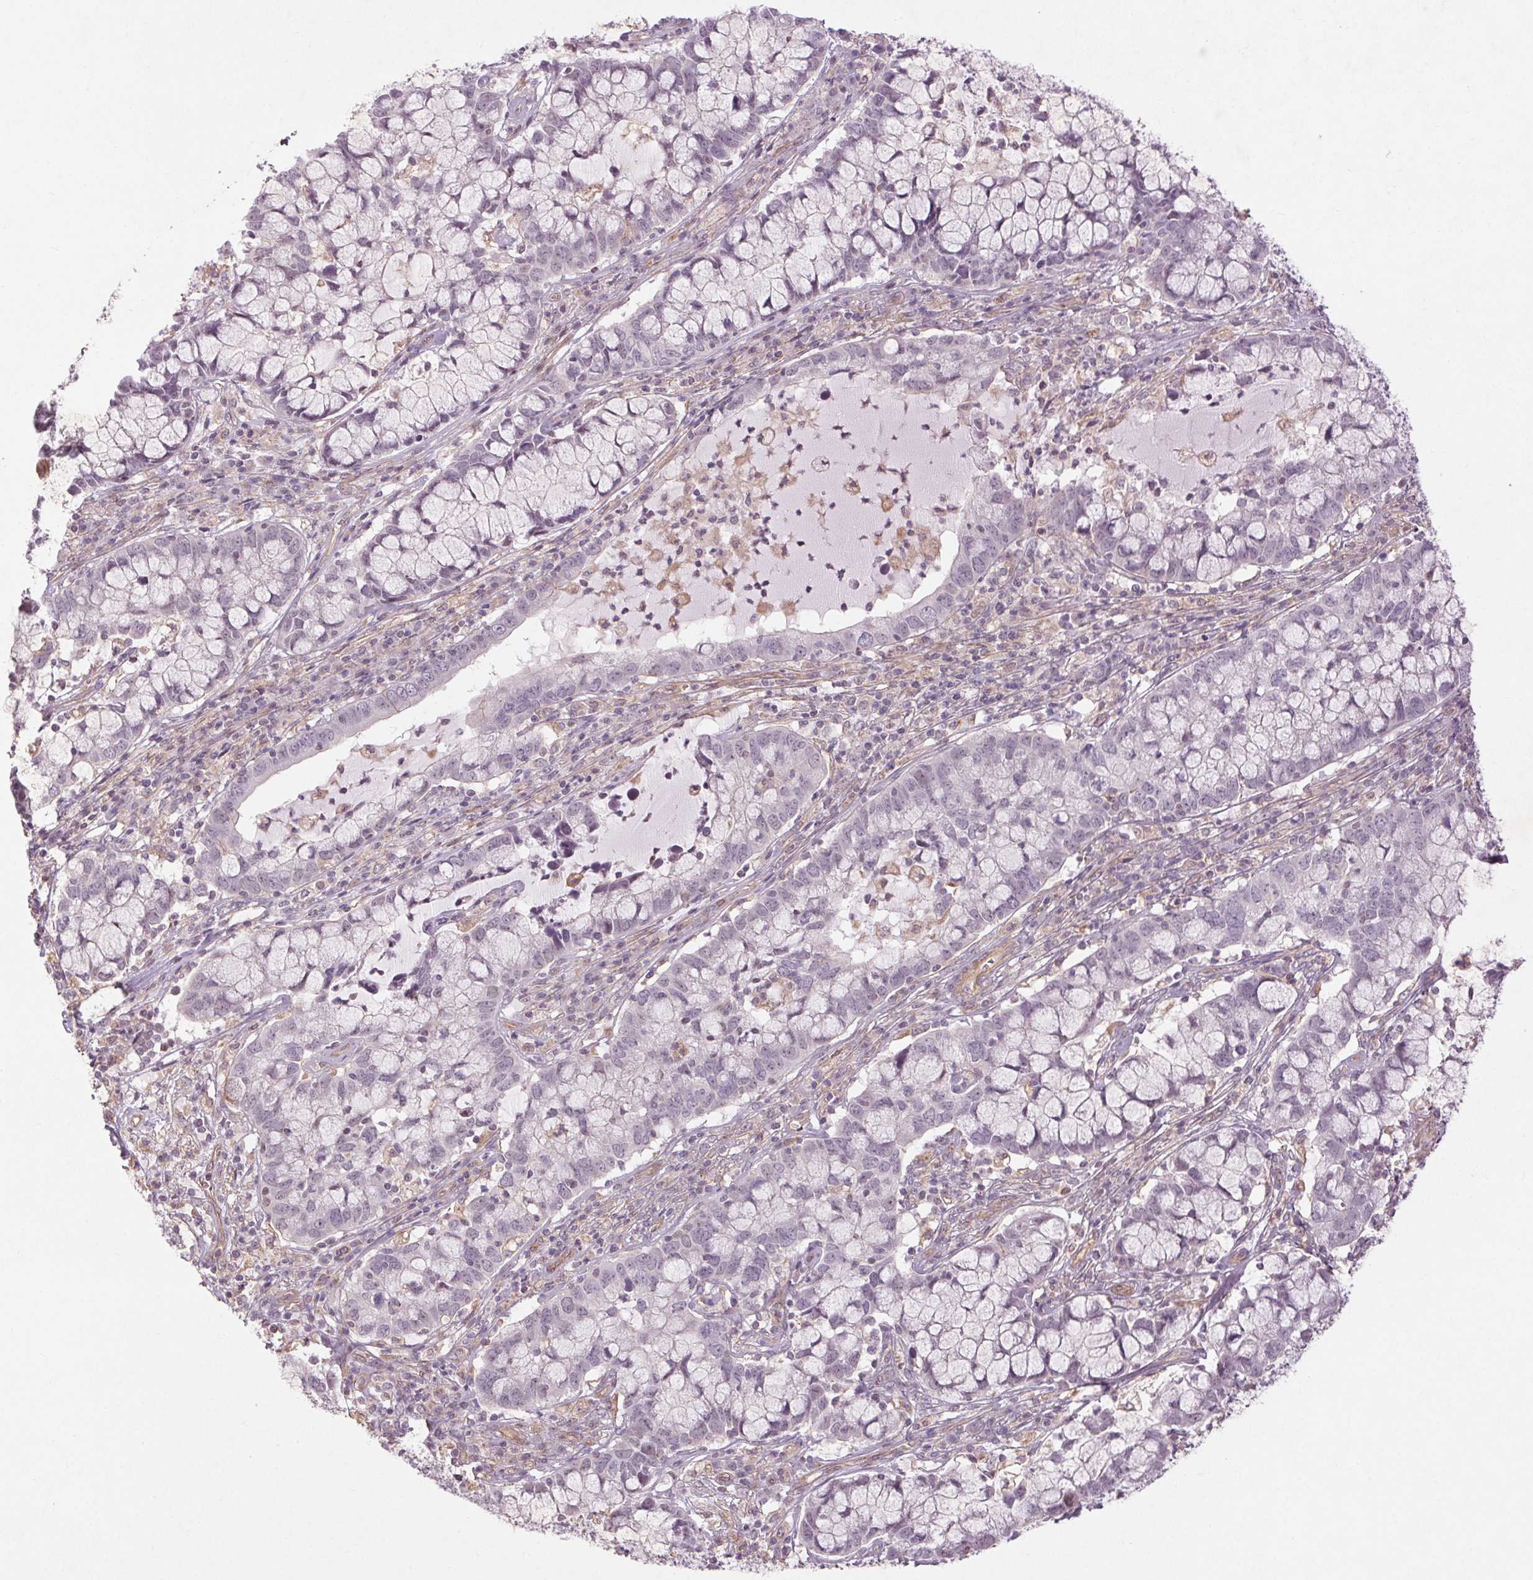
{"staining": {"intensity": "negative", "quantity": "none", "location": "none"}, "tissue": "cervical cancer", "cell_type": "Tumor cells", "image_type": "cancer", "snomed": [{"axis": "morphology", "description": "Adenocarcinoma, NOS"}, {"axis": "topography", "description": "Cervix"}], "caption": "This histopathology image is of cervical cancer stained with IHC to label a protein in brown with the nuclei are counter-stained blue. There is no positivity in tumor cells.", "gene": "CCSER1", "patient": {"sex": "female", "age": 40}}